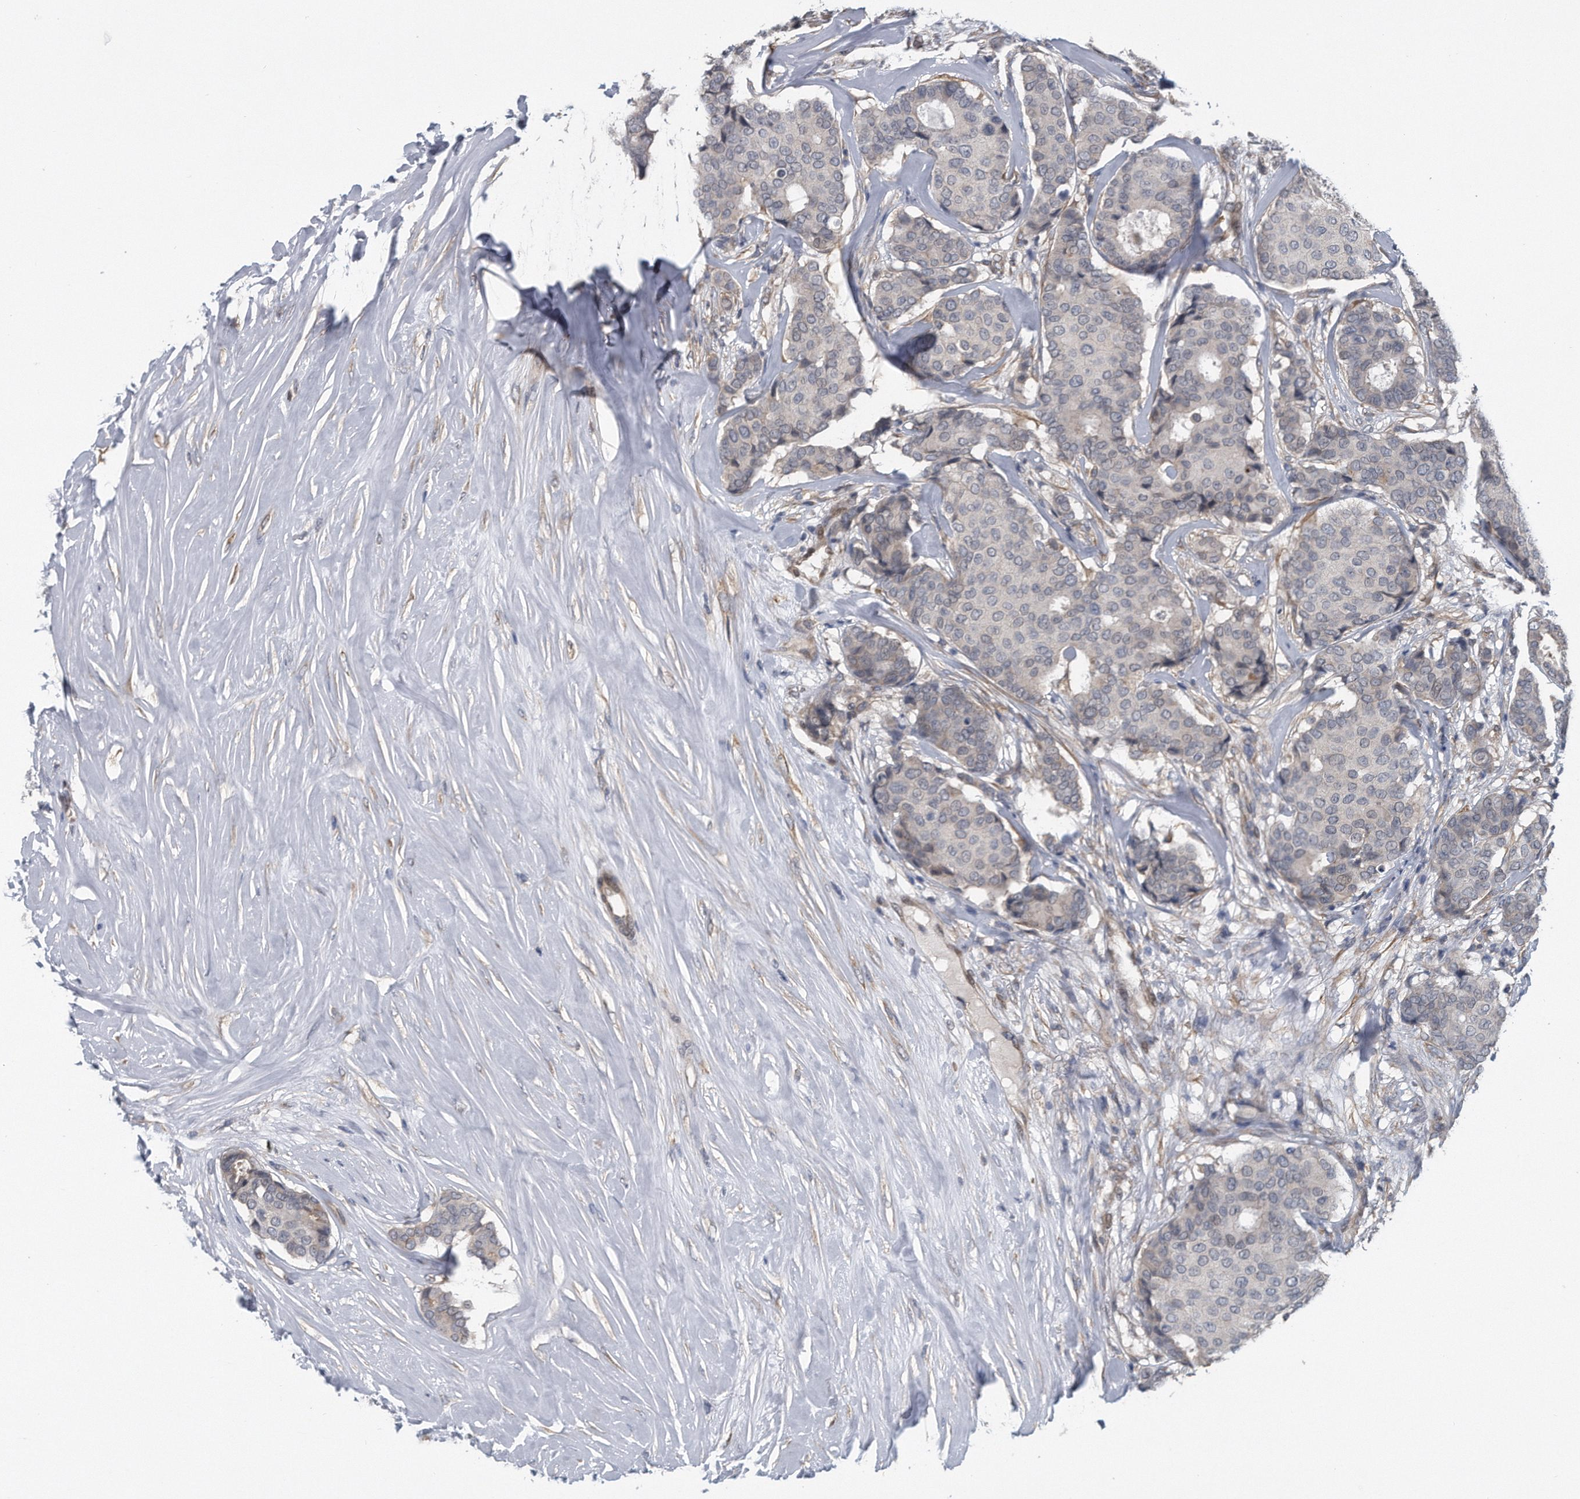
{"staining": {"intensity": "negative", "quantity": "none", "location": "none"}, "tissue": "breast cancer", "cell_type": "Tumor cells", "image_type": "cancer", "snomed": [{"axis": "morphology", "description": "Duct carcinoma"}, {"axis": "topography", "description": "Breast"}], "caption": "Immunohistochemistry (IHC) of breast intraductal carcinoma demonstrates no positivity in tumor cells.", "gene": "ZNF79", "patient": {"sex": "female", "age": 75}}